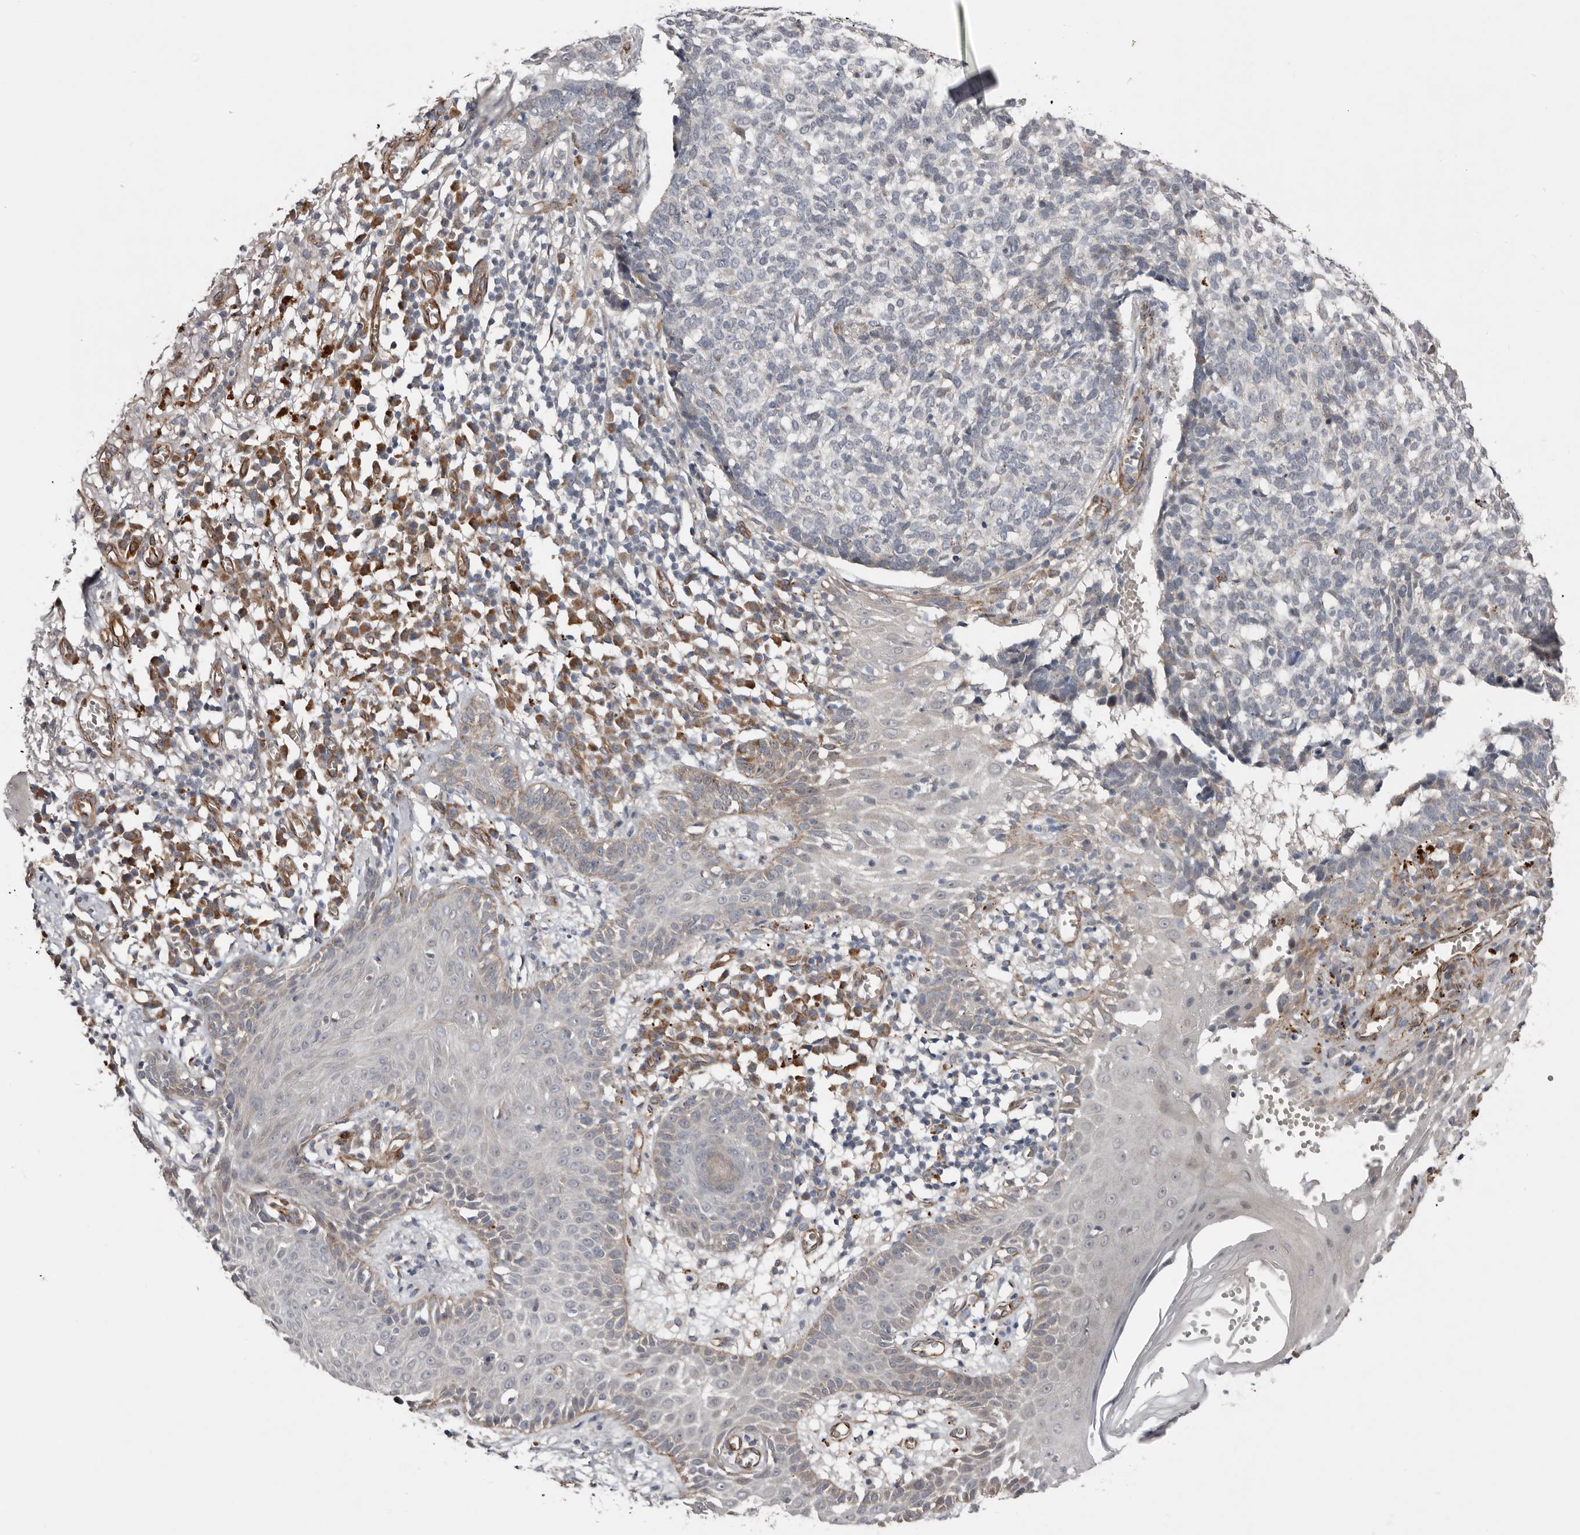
{"staining": {"intensity": "negative", "quantity": "none", "location": "none"}, "tissue": "skin cancer", "cell_type": "Tumor cells", "image_type": "cancer", "snomed": [{"axis": "morphology", "description": "Basal cell carcinoma"}, {"axis": "topography", "description": "Skin"}], "caption": "Immunohistochemistry (IHC) photomicrograph of neoplastic tissue: human skin cancer stained with DAB shows no significant protein staining in tumor cells.", "gene": "RANBP17", "patient": {"sex": "male", "age": 85}}